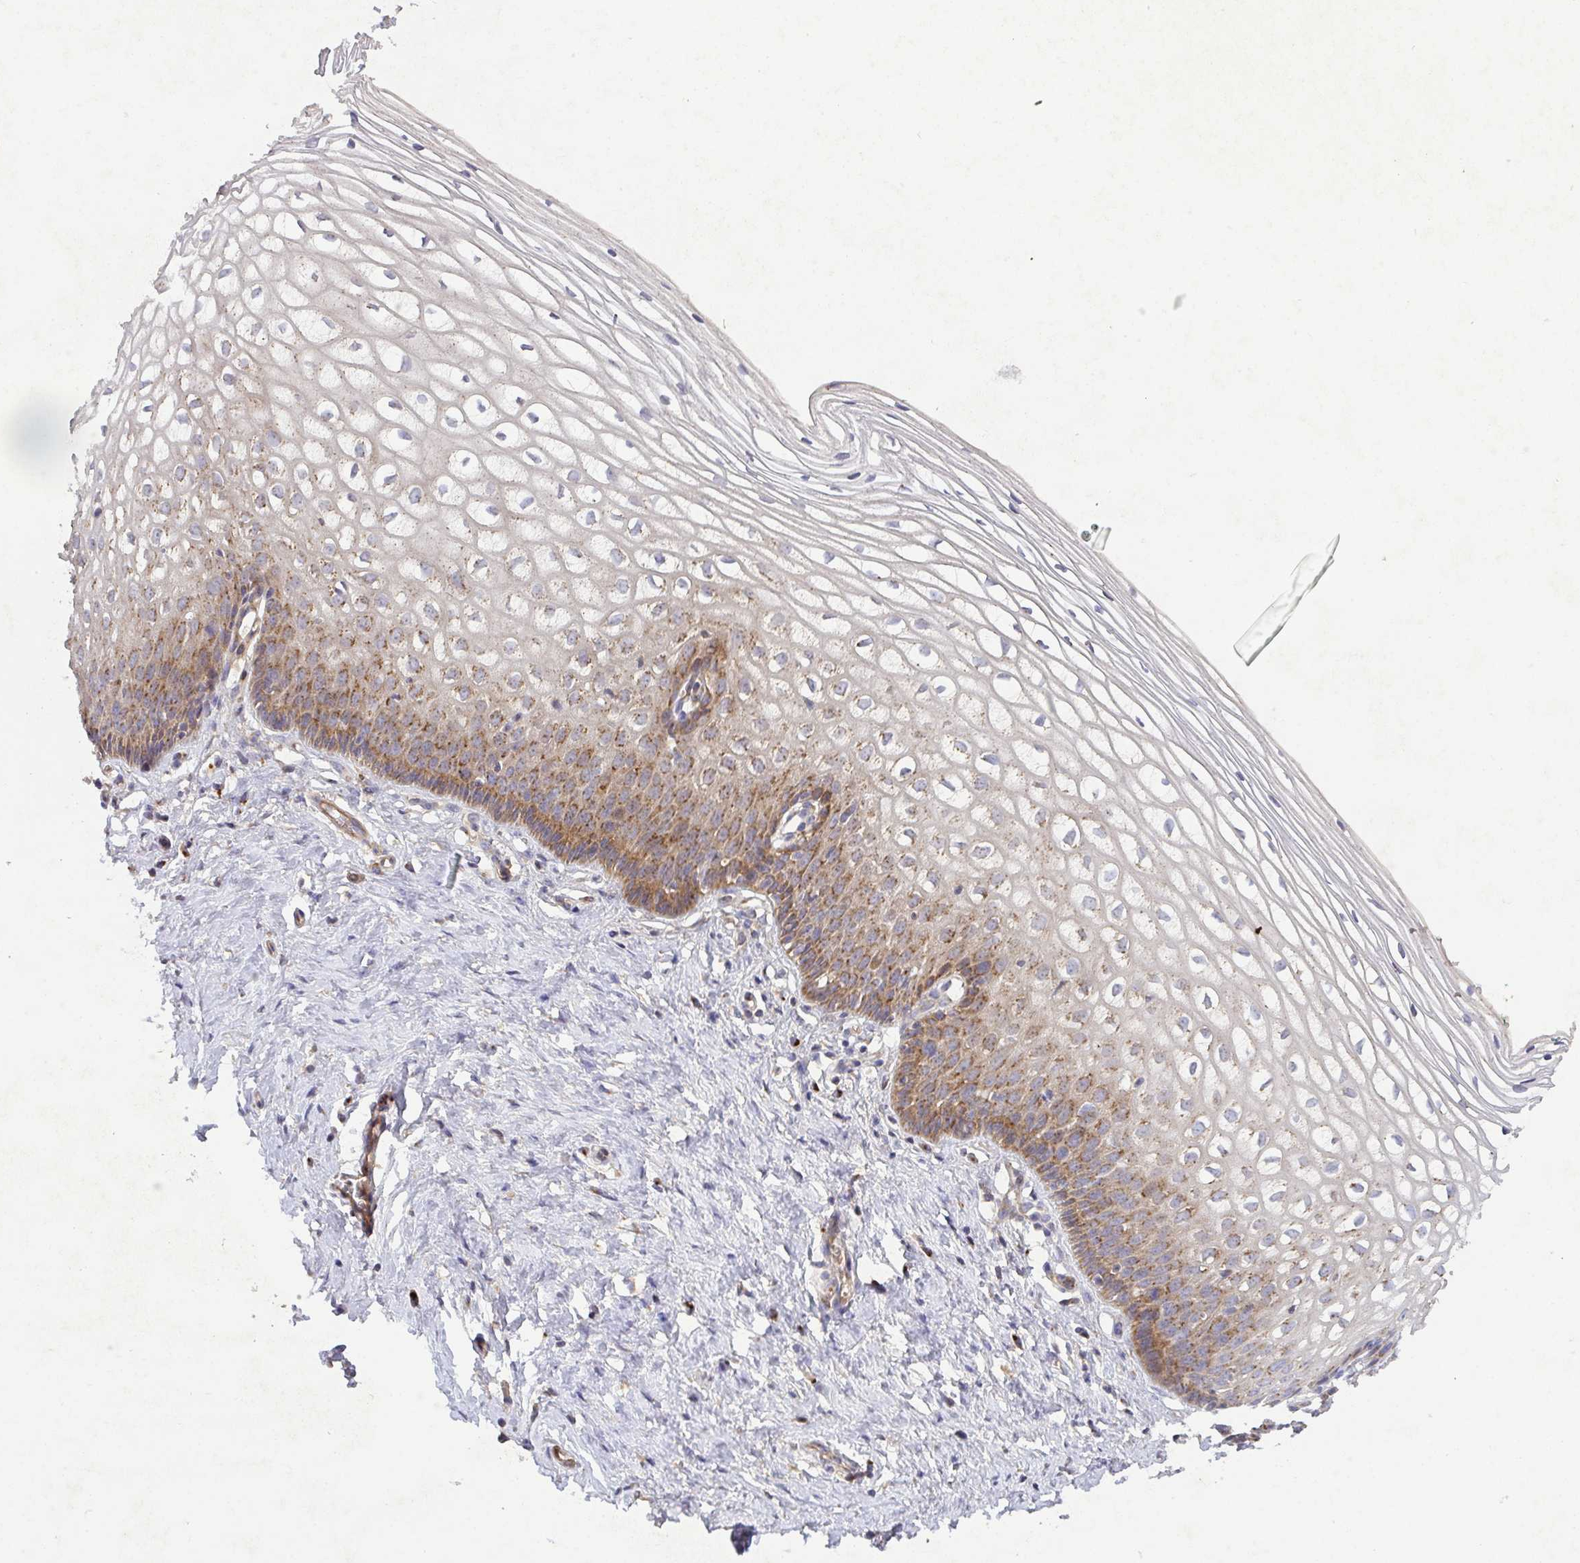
{"staining": {"intensity": "moderate", "quantity": ">75%", "location": "cytoplasmic/membranous"}, "tissue": "cervix", "cell_type": "Glandular cells", "image_type": "normal", "snomed": [{"axis": "morphology", "description": "Normal tissue, NOS"}, {"axis": "topography", "description": "Cervix"}], "caption": "An IHC histopathology image of unremarkable tissue is shown. Protein staining in brown labels moderate cytoplasmic/membranous positivity in cervix within glandular cells.", "gene": "TM9SF4", "patient": {"sex": "female", "age": 36}}